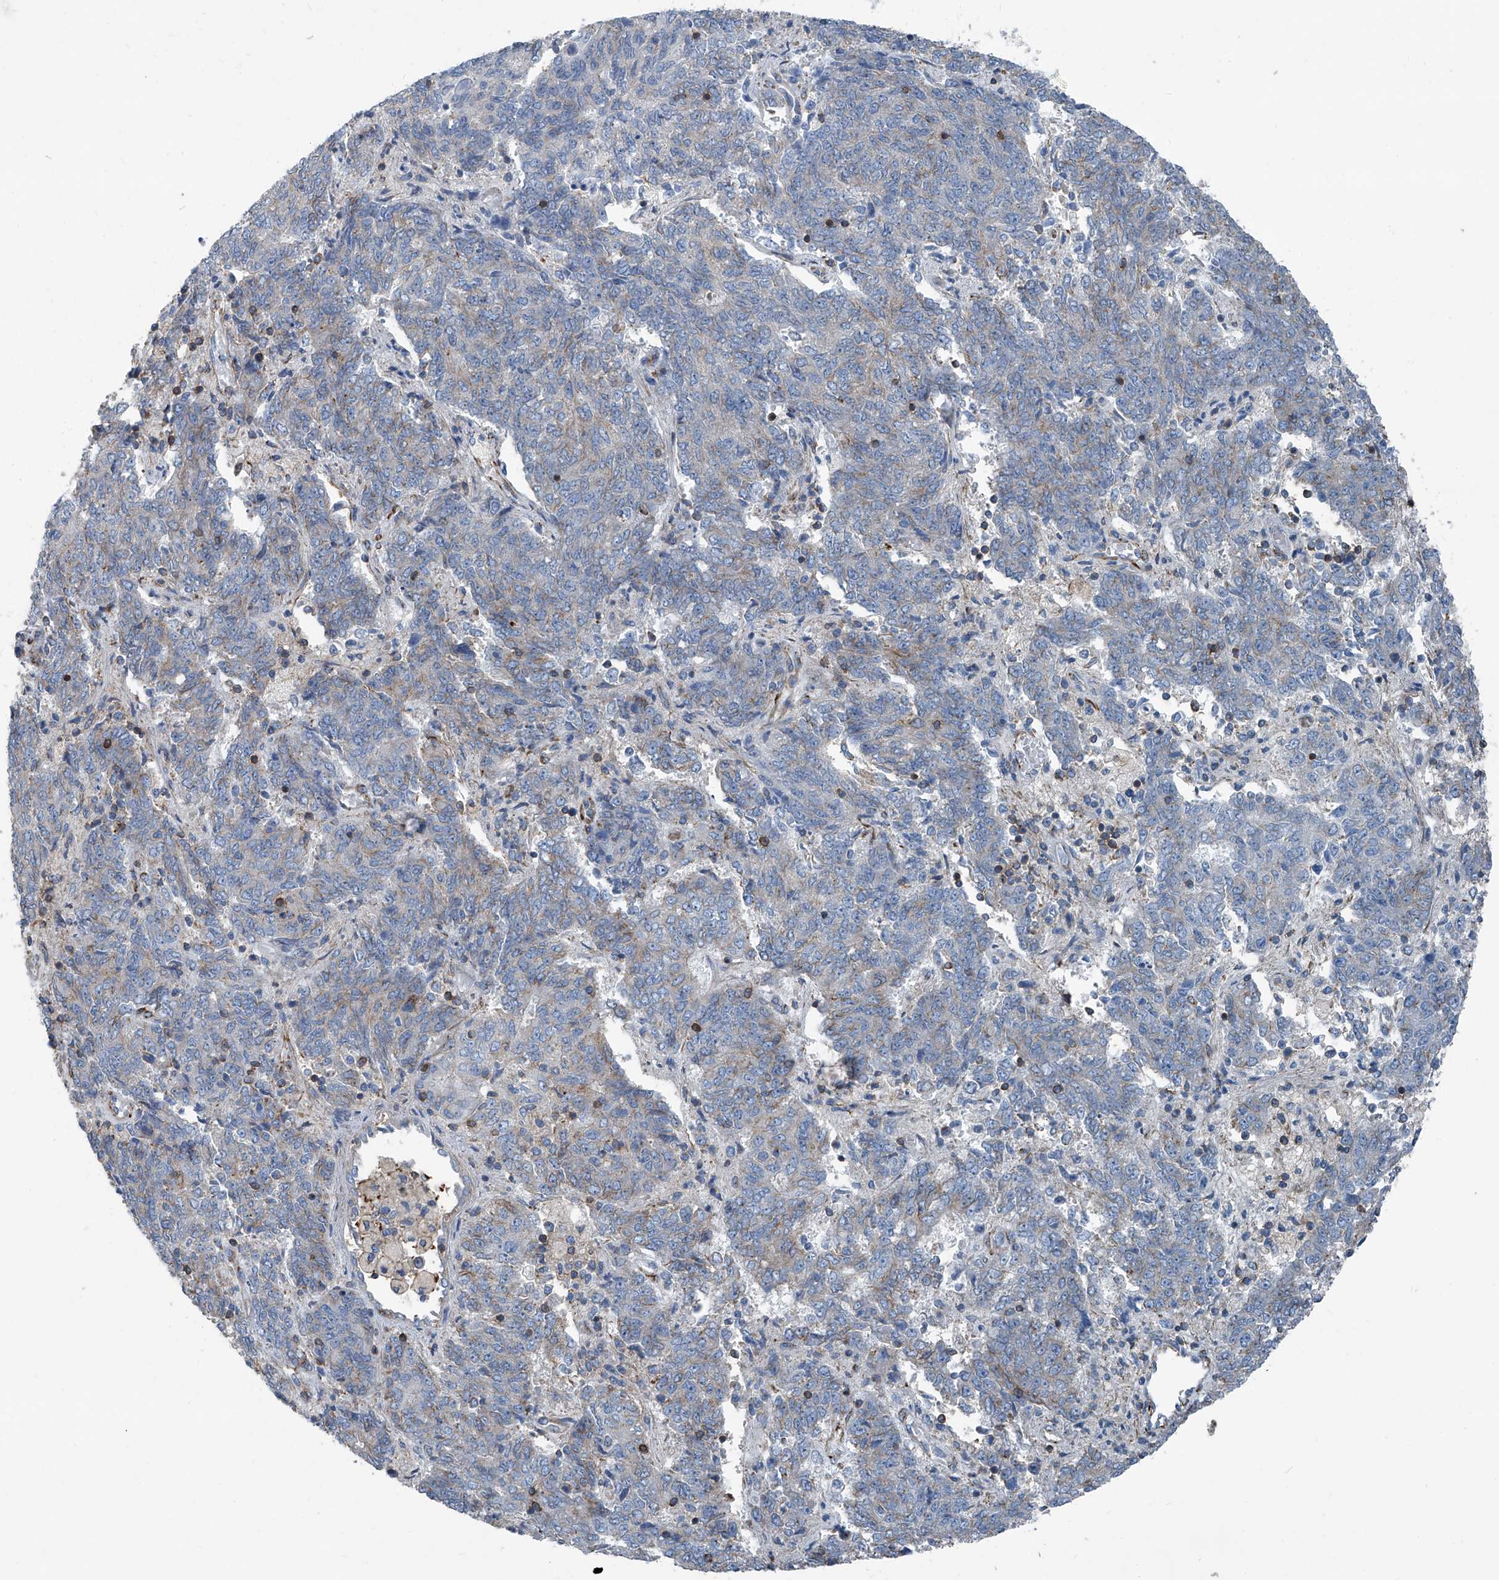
{"staining": {"intensity": "negative", "quantity": "none", "location": "none"}, "tissue": "endometrial cancer", "cell_type": "Tumor cells", "image_type": "cancer", "snomed": [{"axis": "morphology", "description": "Adenocarcinoma, NOS"}, {"axis": "topography", "description": "Endometrium"}], "caption": "Tumor cells are negative for brown protein staining in endometrial adenocarcinoma.", "gene": "SEPTIN7", "patient": {"sex": "female", "age": 80}}